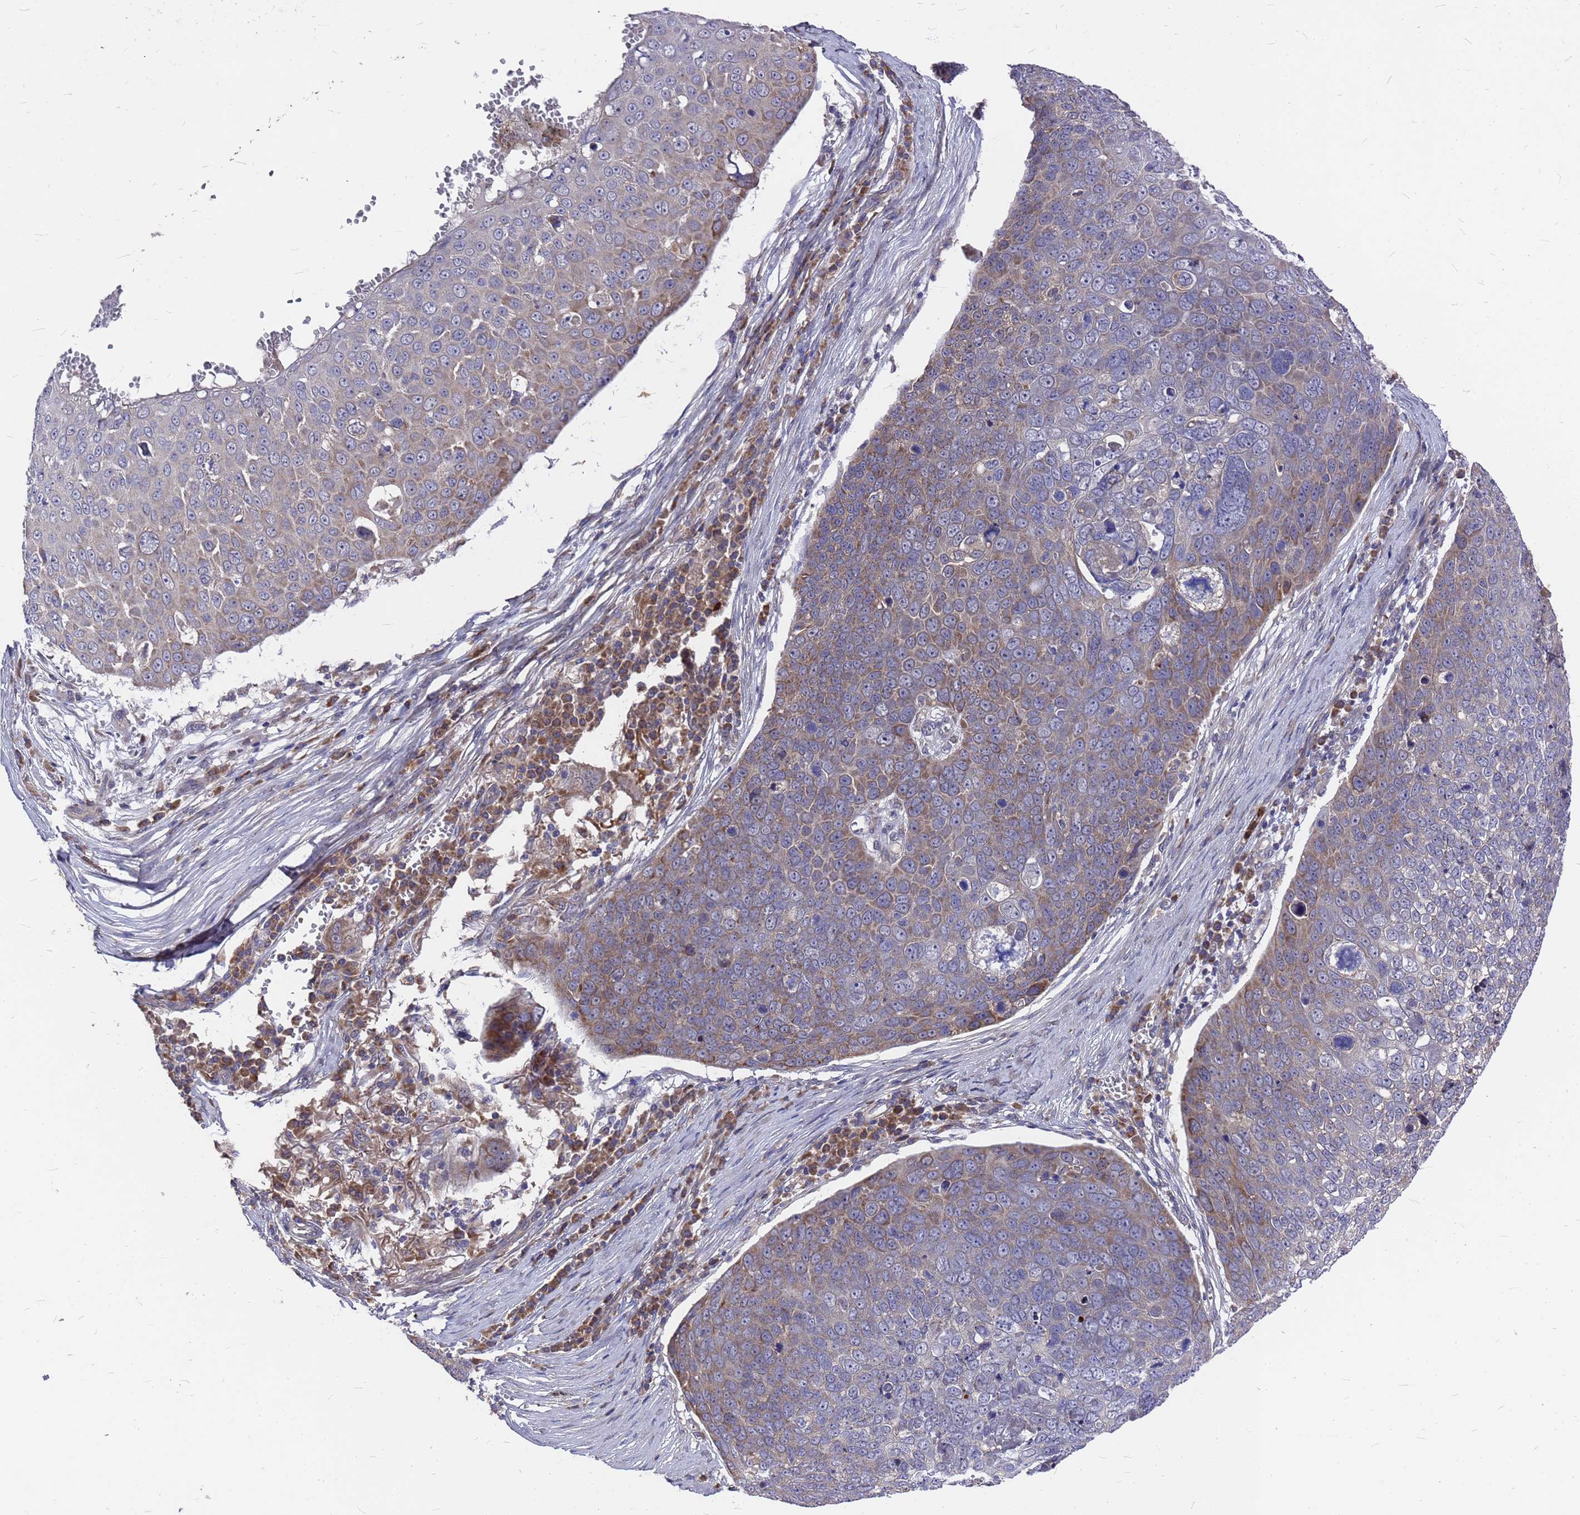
{"staining": {"intensity": "weak", "quantity": "<25%", "location": "cytoplasmic/membranous"}, "tissue": "skin cancer", "cell_type": "Tumor cells", "image_type": "cancer", "snomed": [{"axis": "morphology", "description": "Squamous cell carcinoma, NOS"}, {"axis": "topography", "description": "Skin"}], "caption": "Squamous cell carcinoma (skin) was stained to show a protein in brown. There is no significant positivity in tumor cells. (Stains: DAB immunohistochemistry with hematoxylin counter stain, Microscopy: brightfield microscopy at high magnification).", "gene": "ZNF717", "patient": {"sex": "male", "age": 71}}